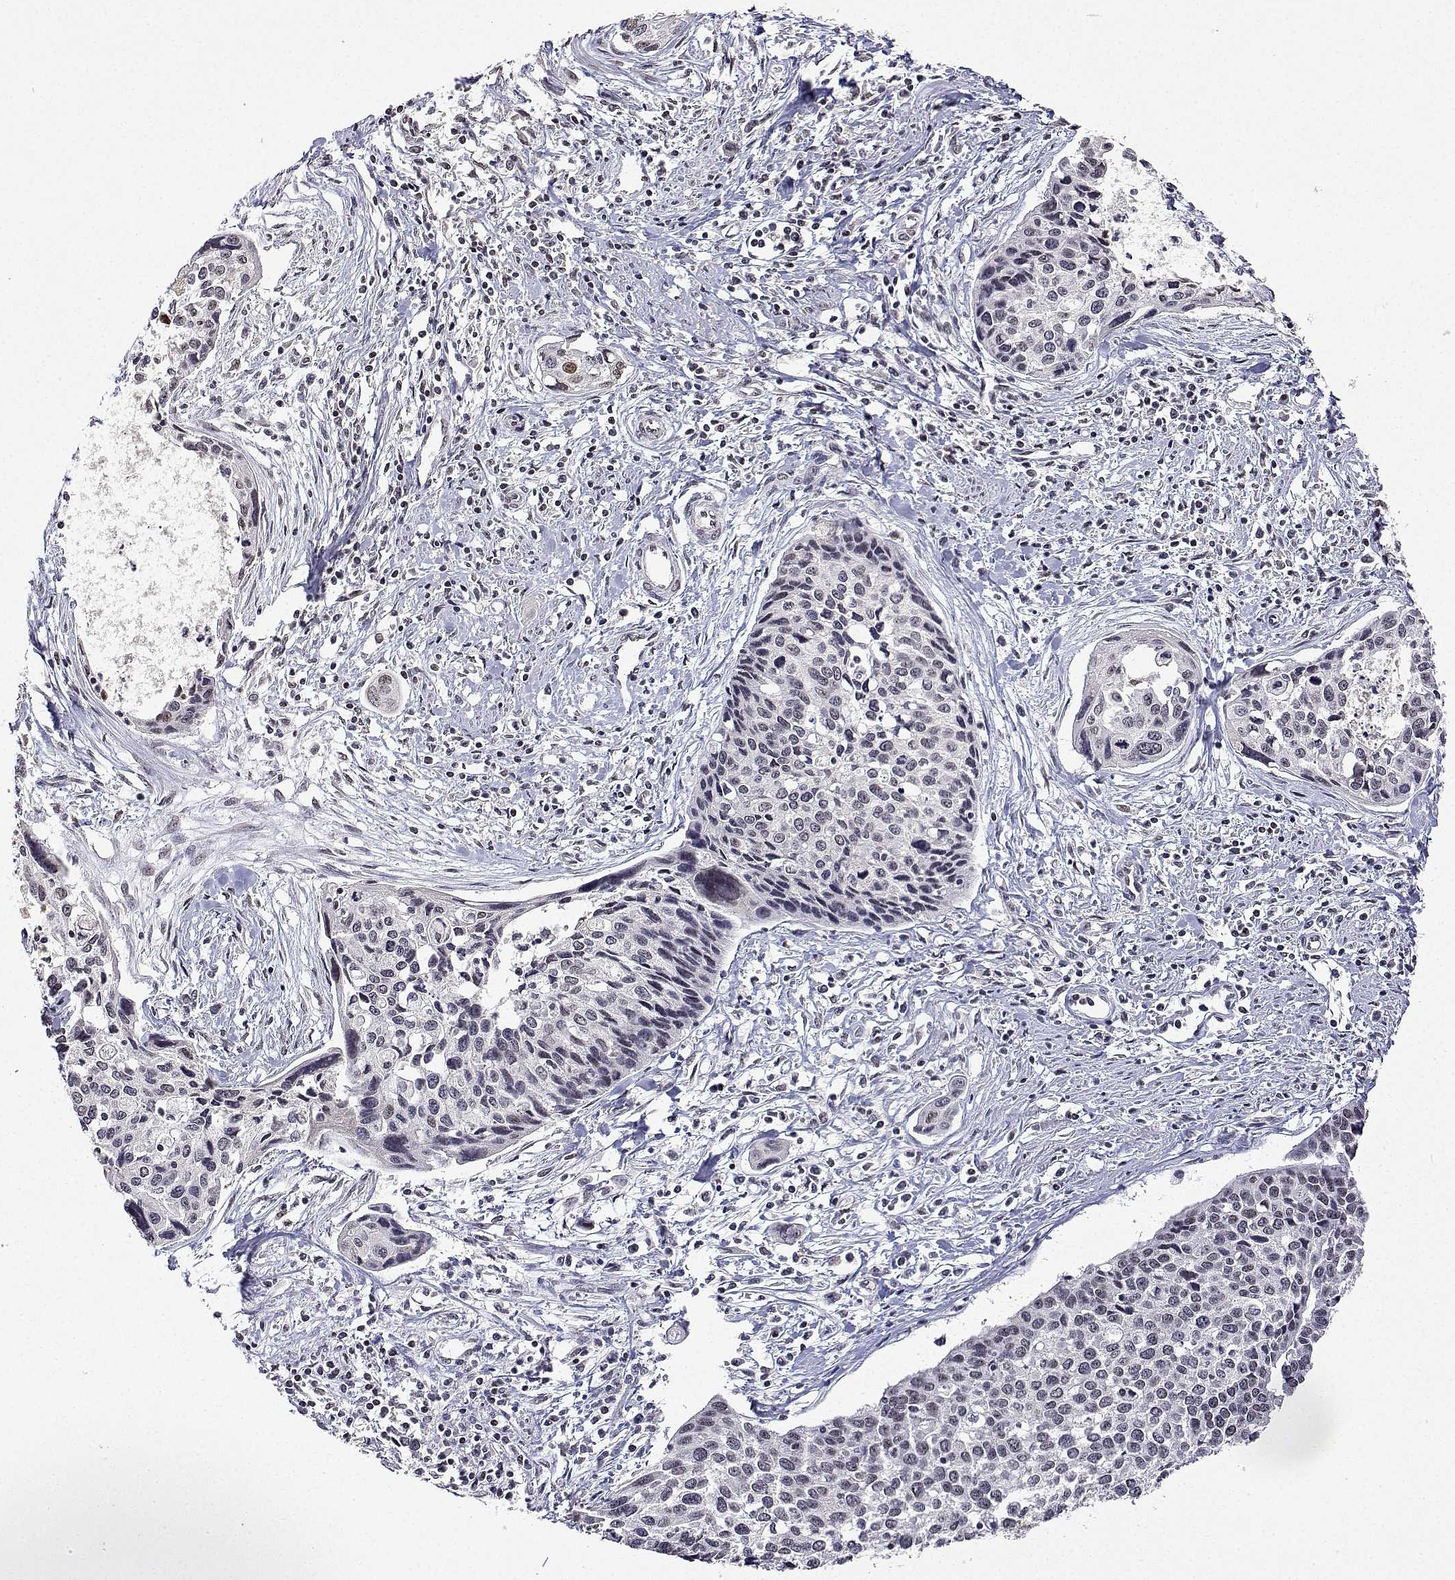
{"staining": {"intensity": "weak", "quantity": "<25%", "location": "nuclear"}, "tissue": "cervical cancer", "cell_type": "Tumor cells", "image_type": "cancer", "snomed": [{"axis": "morphology", "description": "Squamous cell carcinoma, NOS"}, {"axis": "topography", "description": "Cervix"}], "caption": "There is no significant expression in tumor cells of cervical cancer.", "gene": "XPC", "patient": {"sex": "female", "age": 31}}